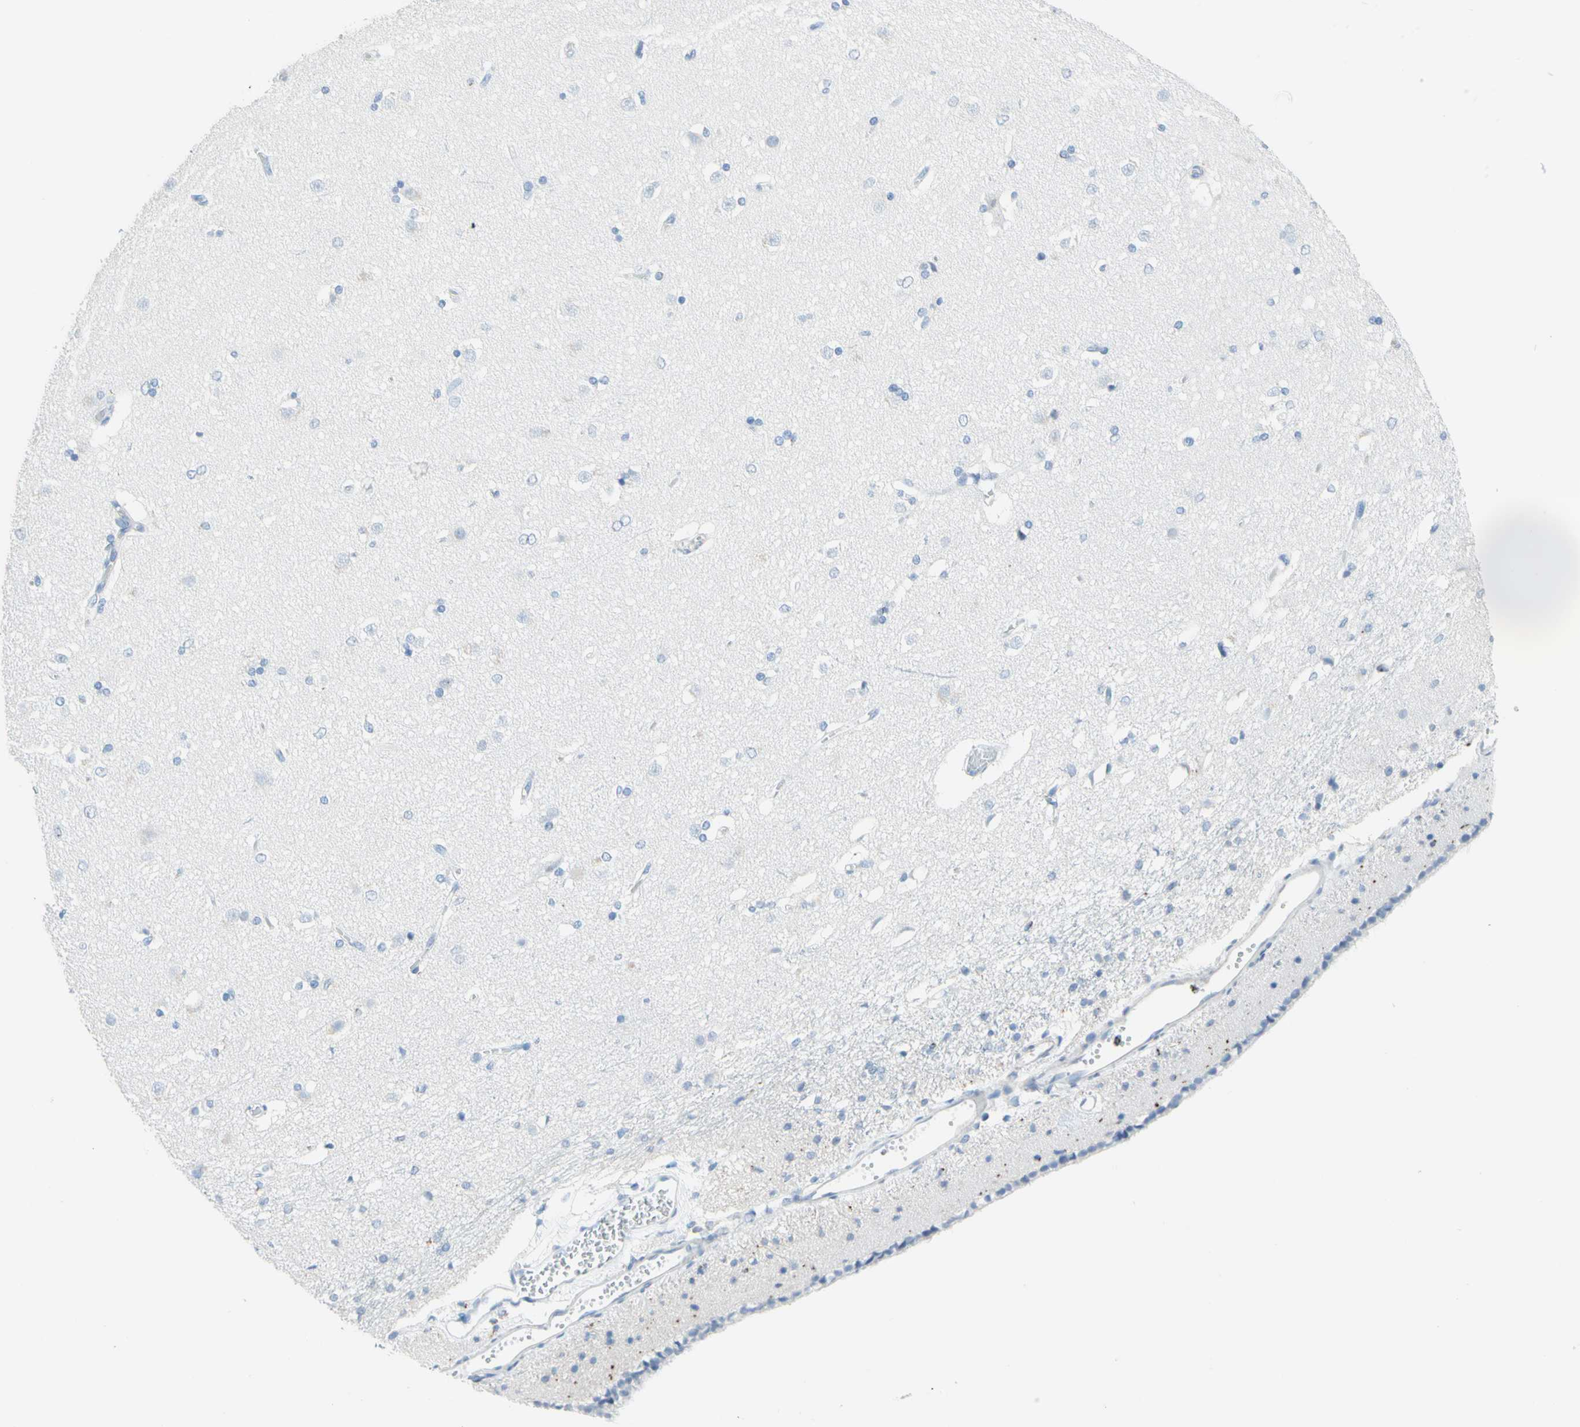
{"staining": {"intensity": "negative", "quantity": "none", "location": "none"}, "tissue": "caudate", "cell_type": "Glial cells", "image_type": "normal", "snomed": [{"axis": "morphology", "description": "Normal tissue, NOS"}, {"axis": "topography", "description": "Lateral ventricle wall"}], "caption": "High power microscopy image of an immunohistochemistry photomicrograph of benign caudate, revealing no significant expression in glial cells.", "gene": "CYSLTR1", "patient": {"sex": "female", "age": 19}}